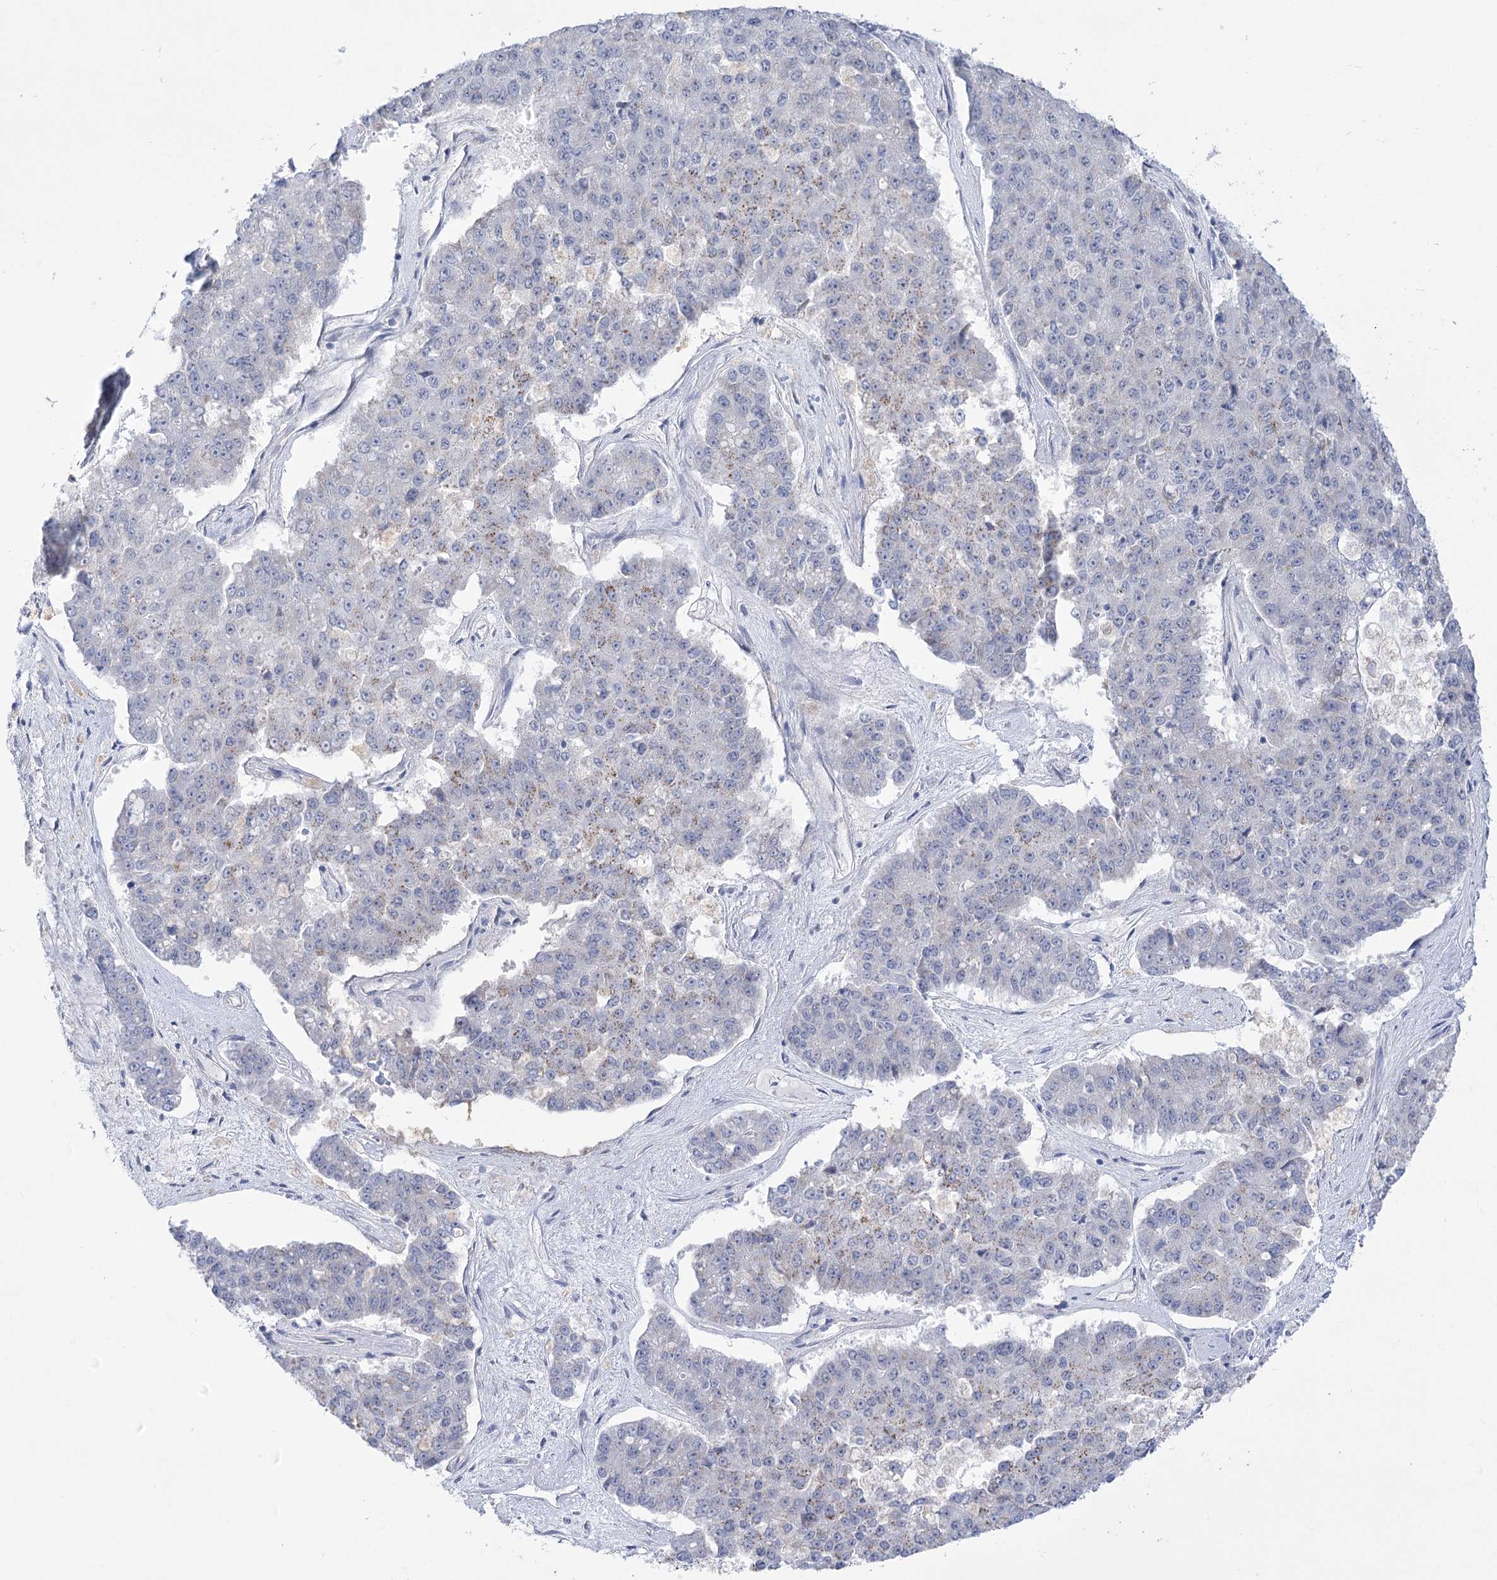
{"staining": {"intensity": "negative", "quantity": "none", "location": "none"}, "tissue": "pancreatic cancer", "cell_type": "Tumor cells", "image_type": "cancer", "snomed": [{"axis": "morphology", "description": "Adenocarcinoma, NOS"}, {"axis": "topography", "description": "Pancreas"}], "caption": "DAB (3,3'-diaminobenzidine) immunohistochemical staining of pancreatic cancer (adenocarcinoma) reveals no significant expression in tumor cells. The staining is performed using DAB (3,3'-diaminobenzidine) brown chromogen with nuclei counter-stained in using hematoxylin.", "gene": "BEND7", "patient": {"sex": "male", "age": 50}}